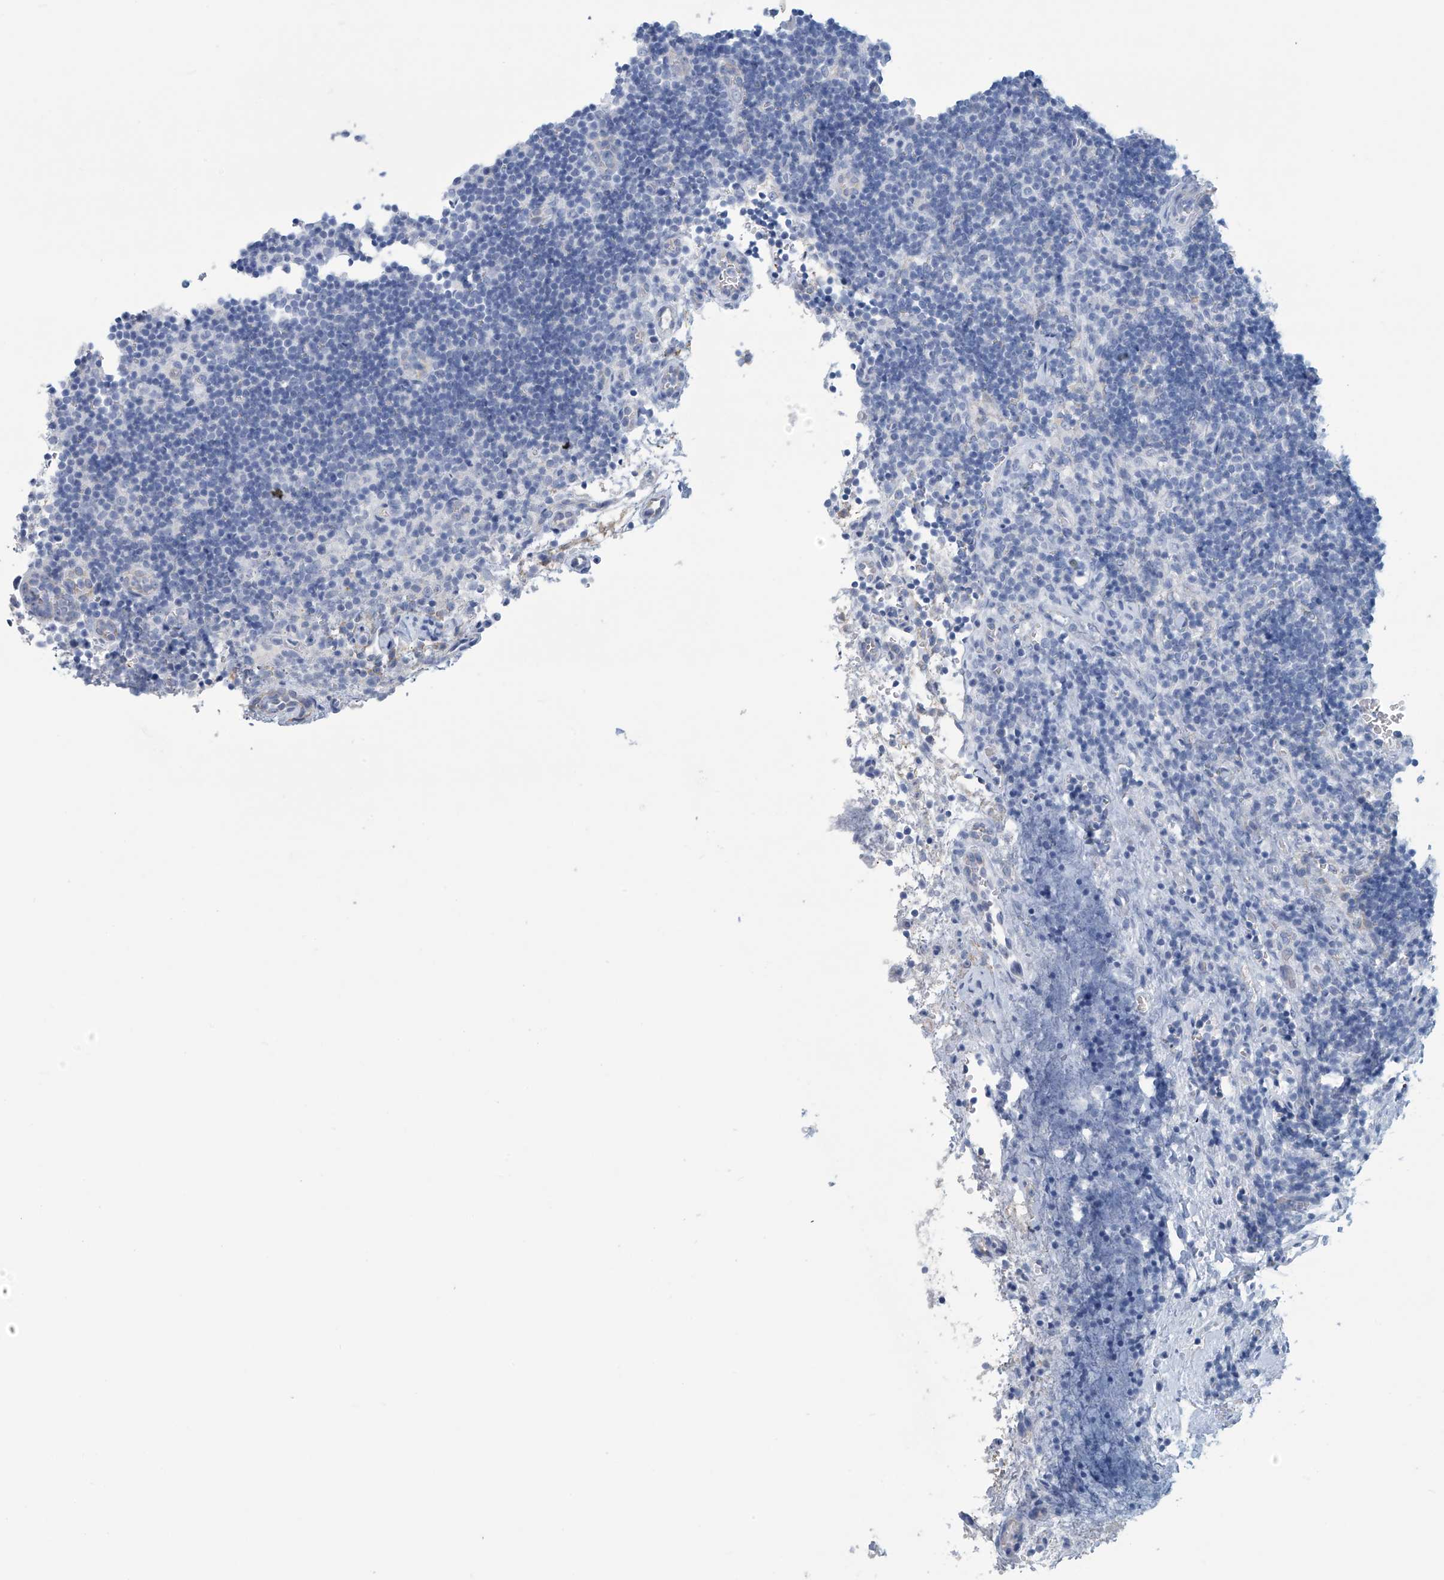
{"staining": {"intensity": "negative", "quantity": "none", "location": "none"}, "tissue": "lymph node", "cell_type": "Germinal center cells", "image_type": "normal", "snomed": [{"axis": "morphology", "description": "Normal tissue, NOS"}, {"axis": "topography", "description": "Lymph node"}], "caption": "A photomicrograph of human lymph node is negative for staining in germinal center cells.", "gene": "DSP", "patient": {"sex": "female", "age": 22}}